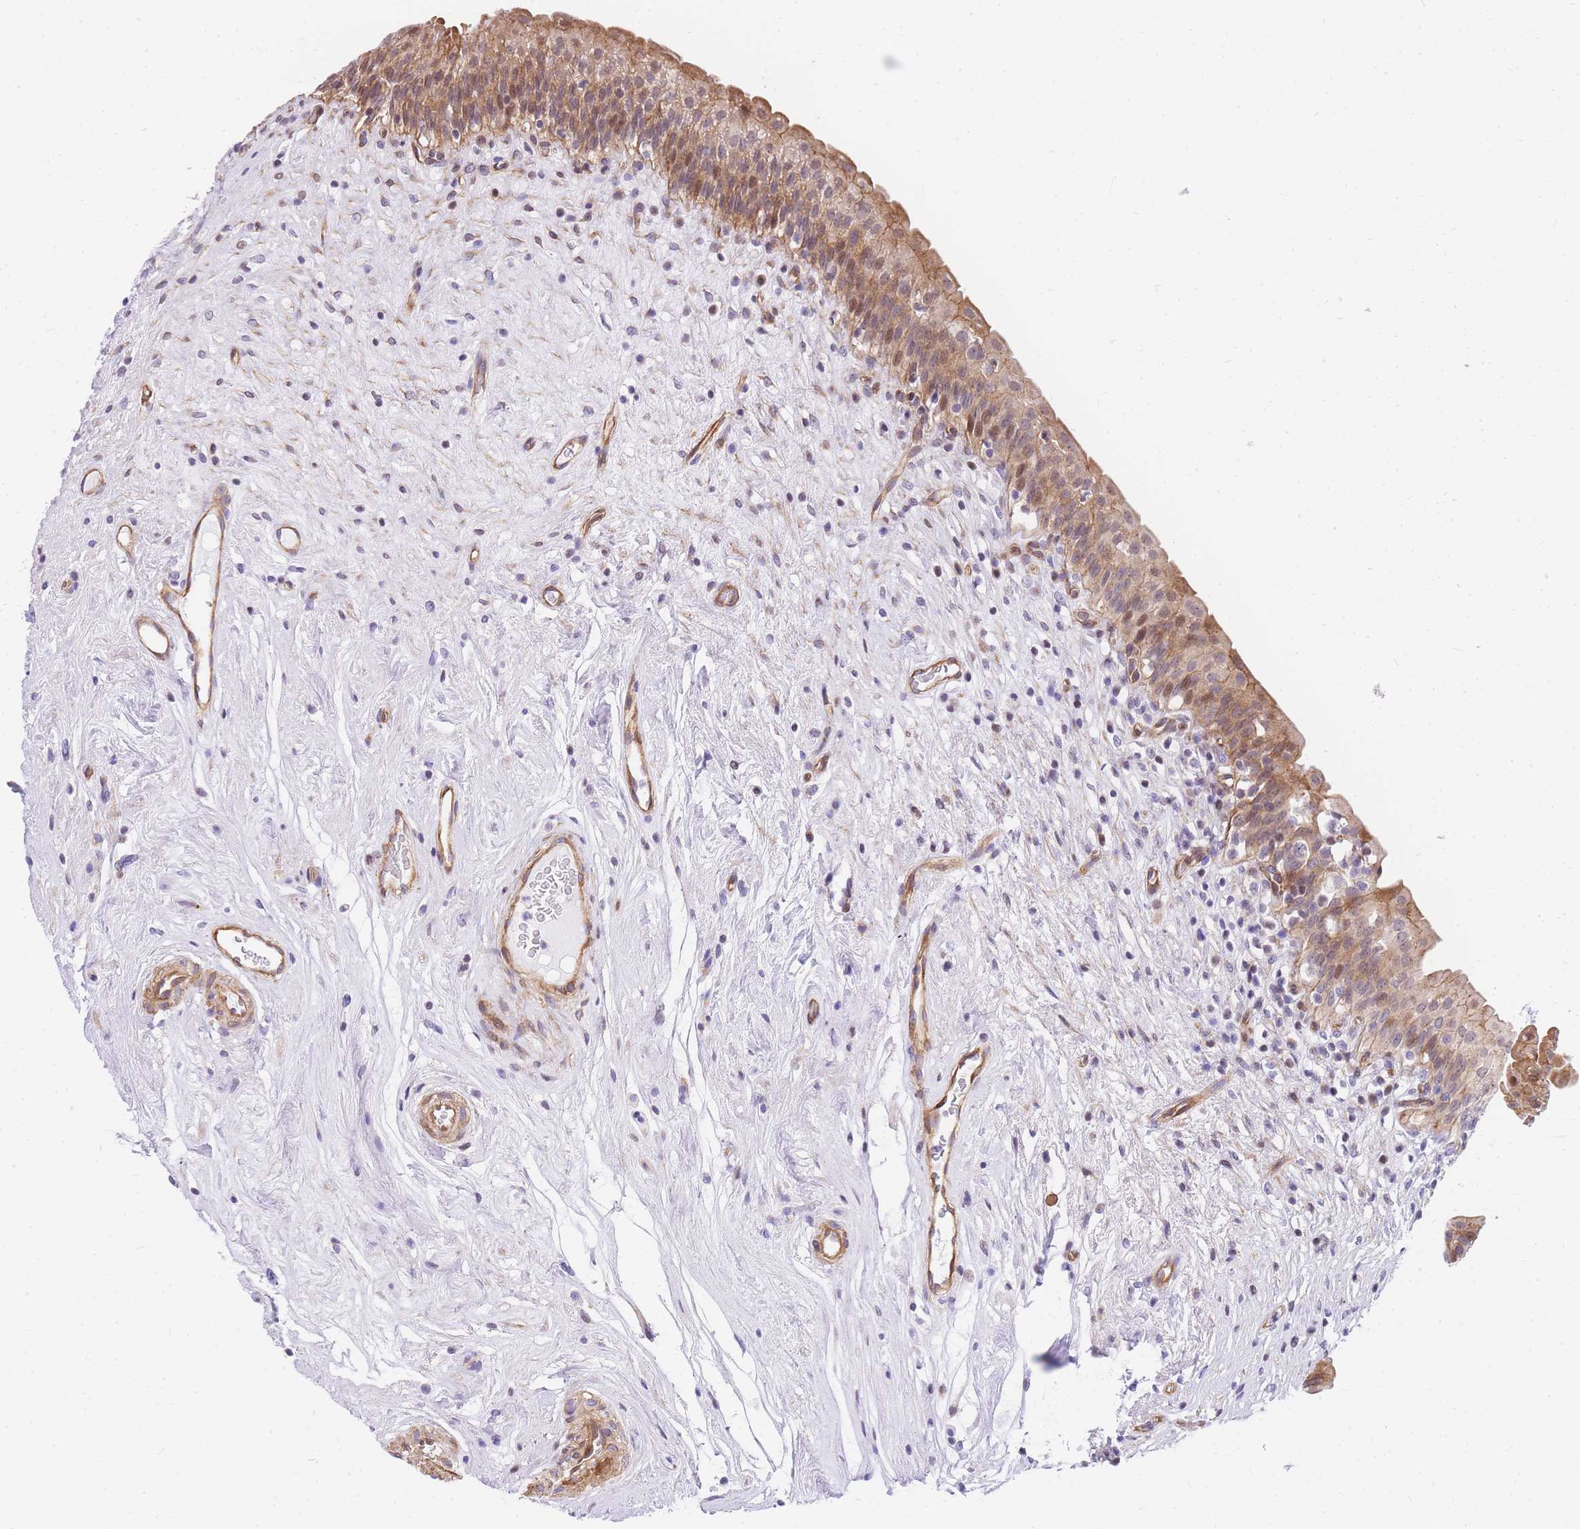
{"staining": {"intensity": "moderate", "quantity": ">75%", "location": "cytoplasmic/membranous,nuclear"}, "tissue": "urinary bladder", "cell_type": "Urothelial cells", "image_type": "normal", "snomed": [{"axis": "morphology", "description": "Normal tissue, NOS"}, {"axis": "topography", "description": "Urinary bladder"}], "caption": "Brown immunohistochemical staining in normal urinary bladder reveals moderate cytoplasmic/membranous,nuclear expression in about >75% of urothelial cells. The staining is performed using DAB (3,3'-diaminobenzidine) brown chromogen to label protein expression. The nuclei are counter-stained blue using hematoxylin.", "gene": "S100PBP", "patient": {"sex": "male", "age": 83}}